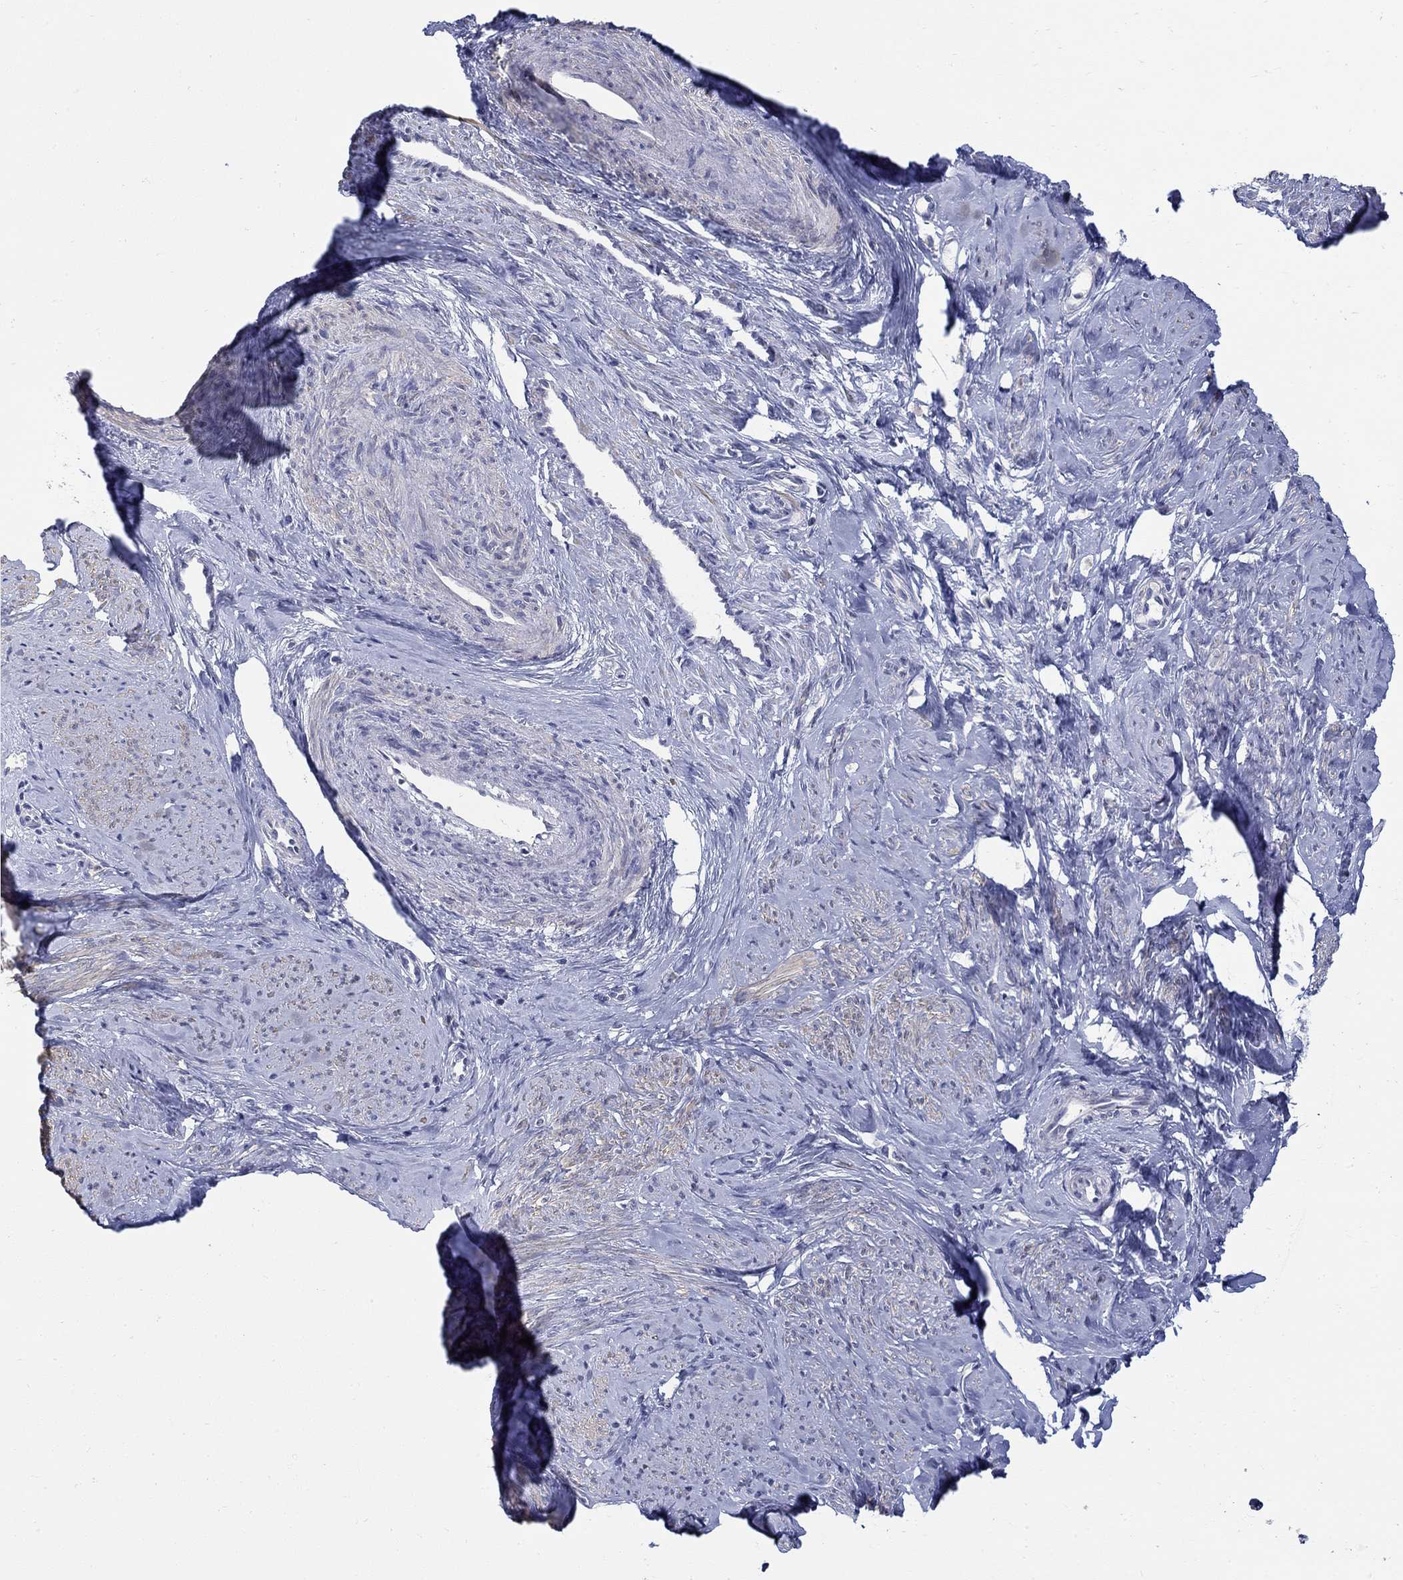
{"staining": {"intensity": "weak", "quantity": "25%-75%", "location": "cytoplasmic/membranous"}, "tissue": "smooth muscle", "cell_type": "Smooth muscle cells", "image_type": "normal", "snomed": [{"axis": "morphology", "description": "Normal tissue, NOS"}, {"axis": "topography", "description": "Smooth muscle"}], "caption": "Immunohistochemical staining of normal human smooth muscle displays 25%-75% levels of weak cytoplasmic/membranous protein positivity in about 25%-75% of smooth muscle cells.", "gene": "ABCA4", "patient": {"sex": "female", "age": 48}}